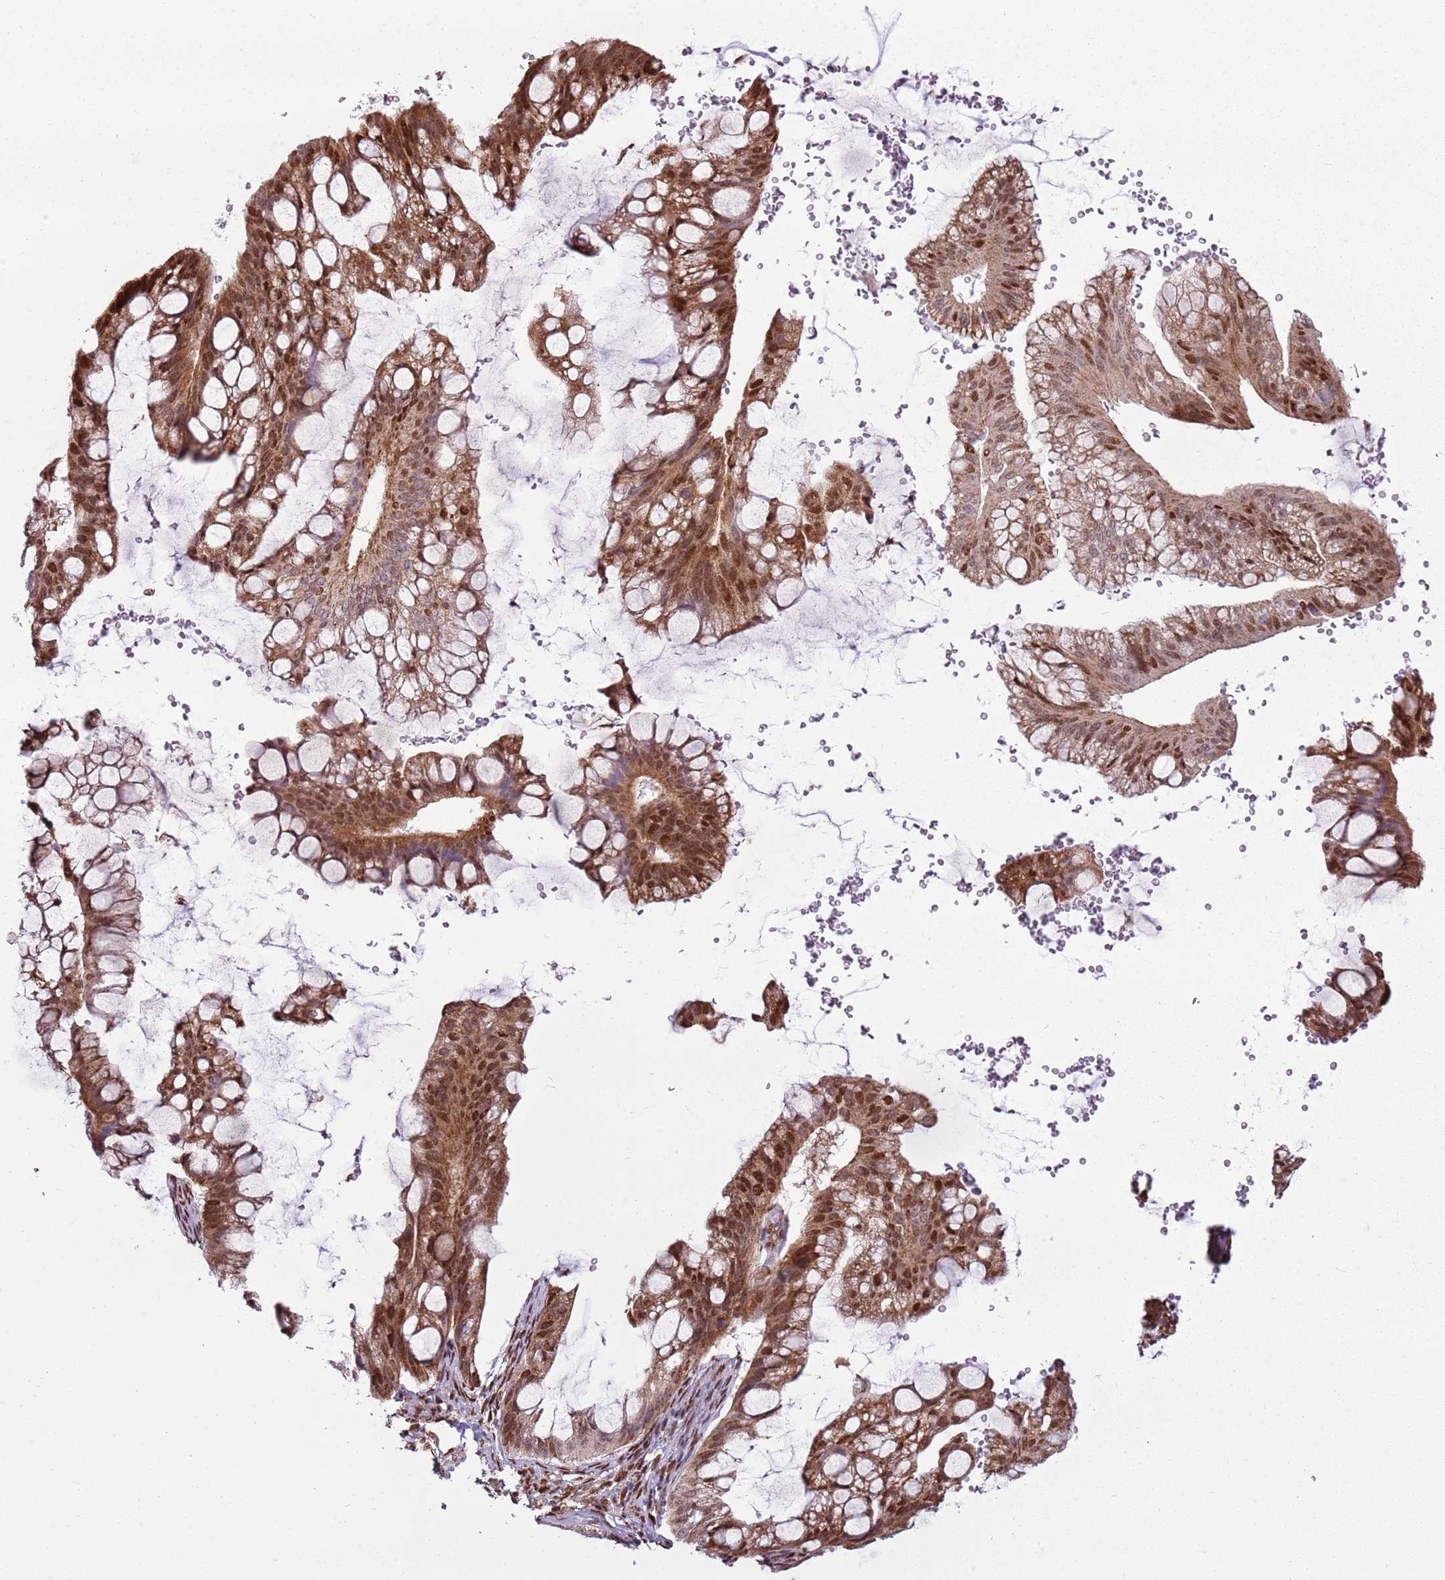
{"staining": {"intensity": "moderate", "quantity": ">75%", "location": "cytoplasmic/membranous,nuclear"}, "tissue": "ovarian cancer", "cell_type": "Tumor cells", "image_type": "cancer", "snomed": [{"axis": "morphology", "description": "Cystadenocarcinoma, mucinous, NOS"}, {"axis": "topography", "description": "Ovary"}], "caption": "Immunohistochemical staining of human ovarian cancer (mucinous cystadenocarcinoma) demonstrates medium levels of moderate cytoplasmic/membranous and nuclear staining in about >75% of tumor cells.", "gene": "PCTP", "patient": {"sex": "female", "age": 73}}